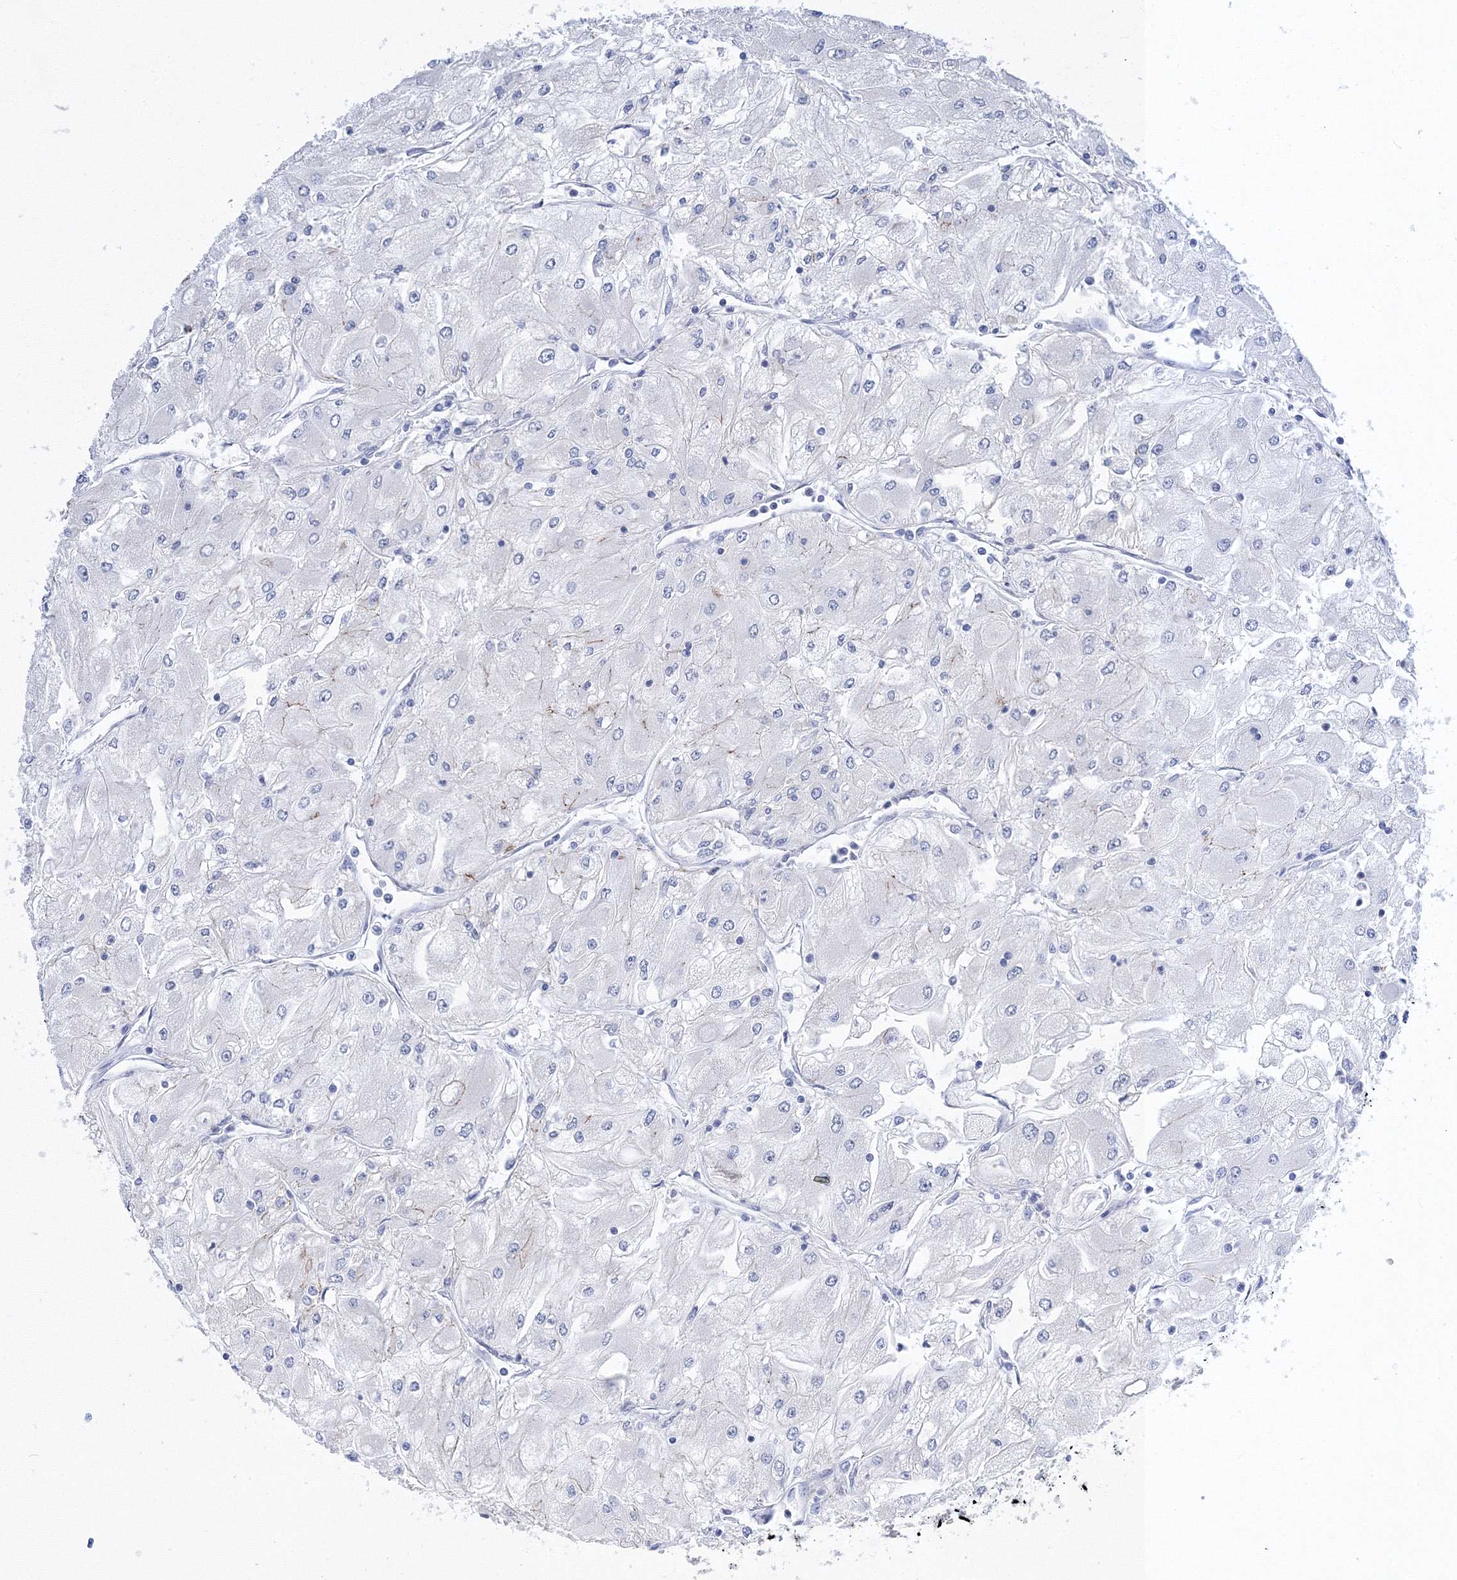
{"staining": {"intensity": "negative", "quantity": "none", "location": "none"}, "tissue": "renal cancer", "cell_type": "Tumor cells", "image_type": "cancer", "snomed": [{"axis": "morphology", "description": "Adenocarcinoma, NOS"}, {"axis": "topography", "description": "Kidney"}], "caption": "A histopathology image of human renal adenocarcinoma is negative for staining in tumor cells. The staining is performed using DAB (3,3'-diaminobenzidine) brown chromogen with nuclei counter-stained in using hematoxylin.", "gene": "AASDH", "patient": {"sex": "male", "age": 80}}